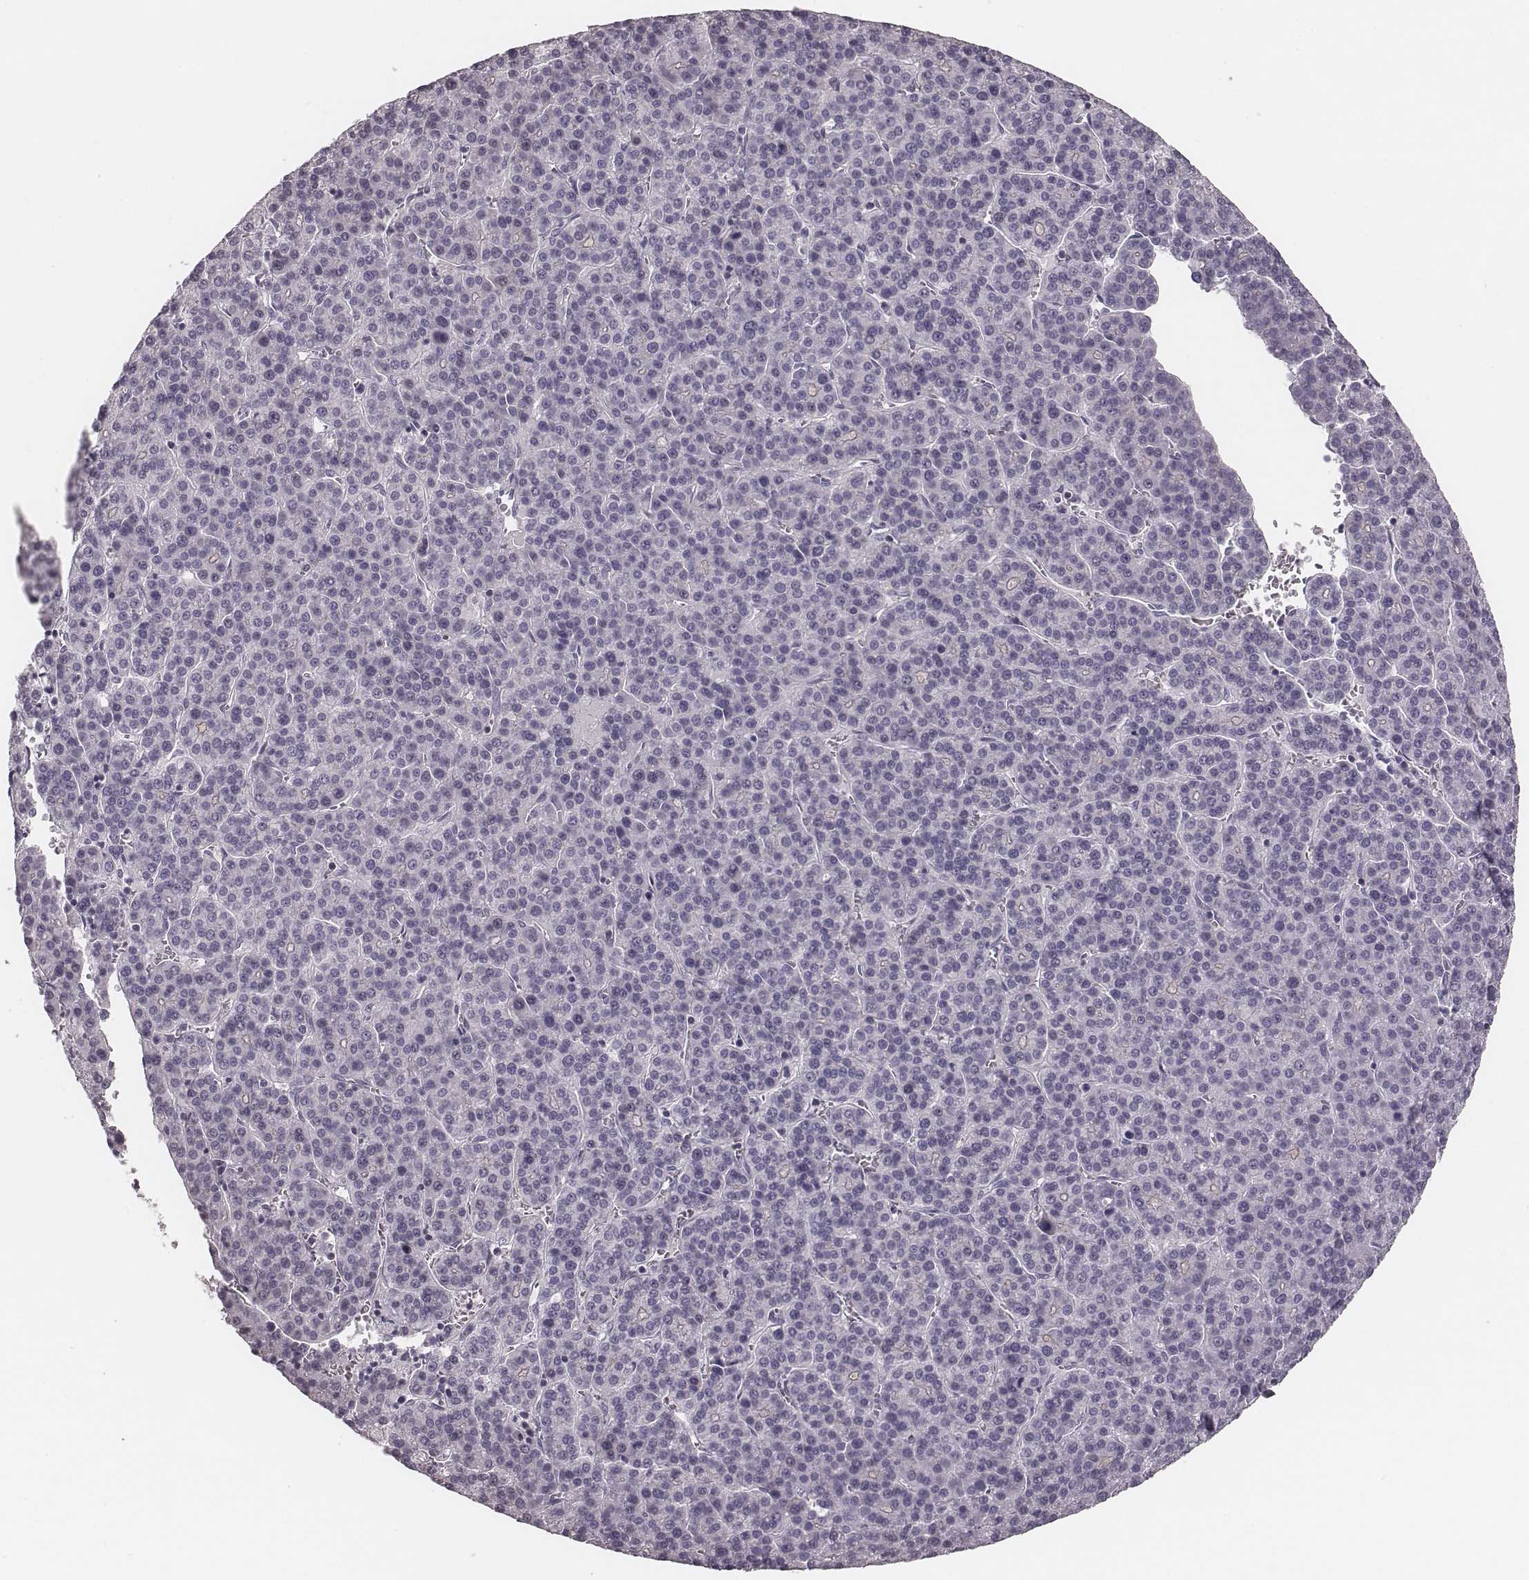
{"staining": {"intensity": "negative", "quantity": "none", "location": "none"}, "tissue": "liver cancer", "cell_type": "Tumor cells", "image_type": "cancer", "snomed": [{"axis": "morphology", "description": "Carcinoma, Hepatocellular, NOS"}, {"axis": "topography", "description": "Liver"}], "caption": "The image demonstrates no staining of tumor cells in liver cancer.", "gene": "S100Z", "patient": {"sex": "female", "age": 58}}